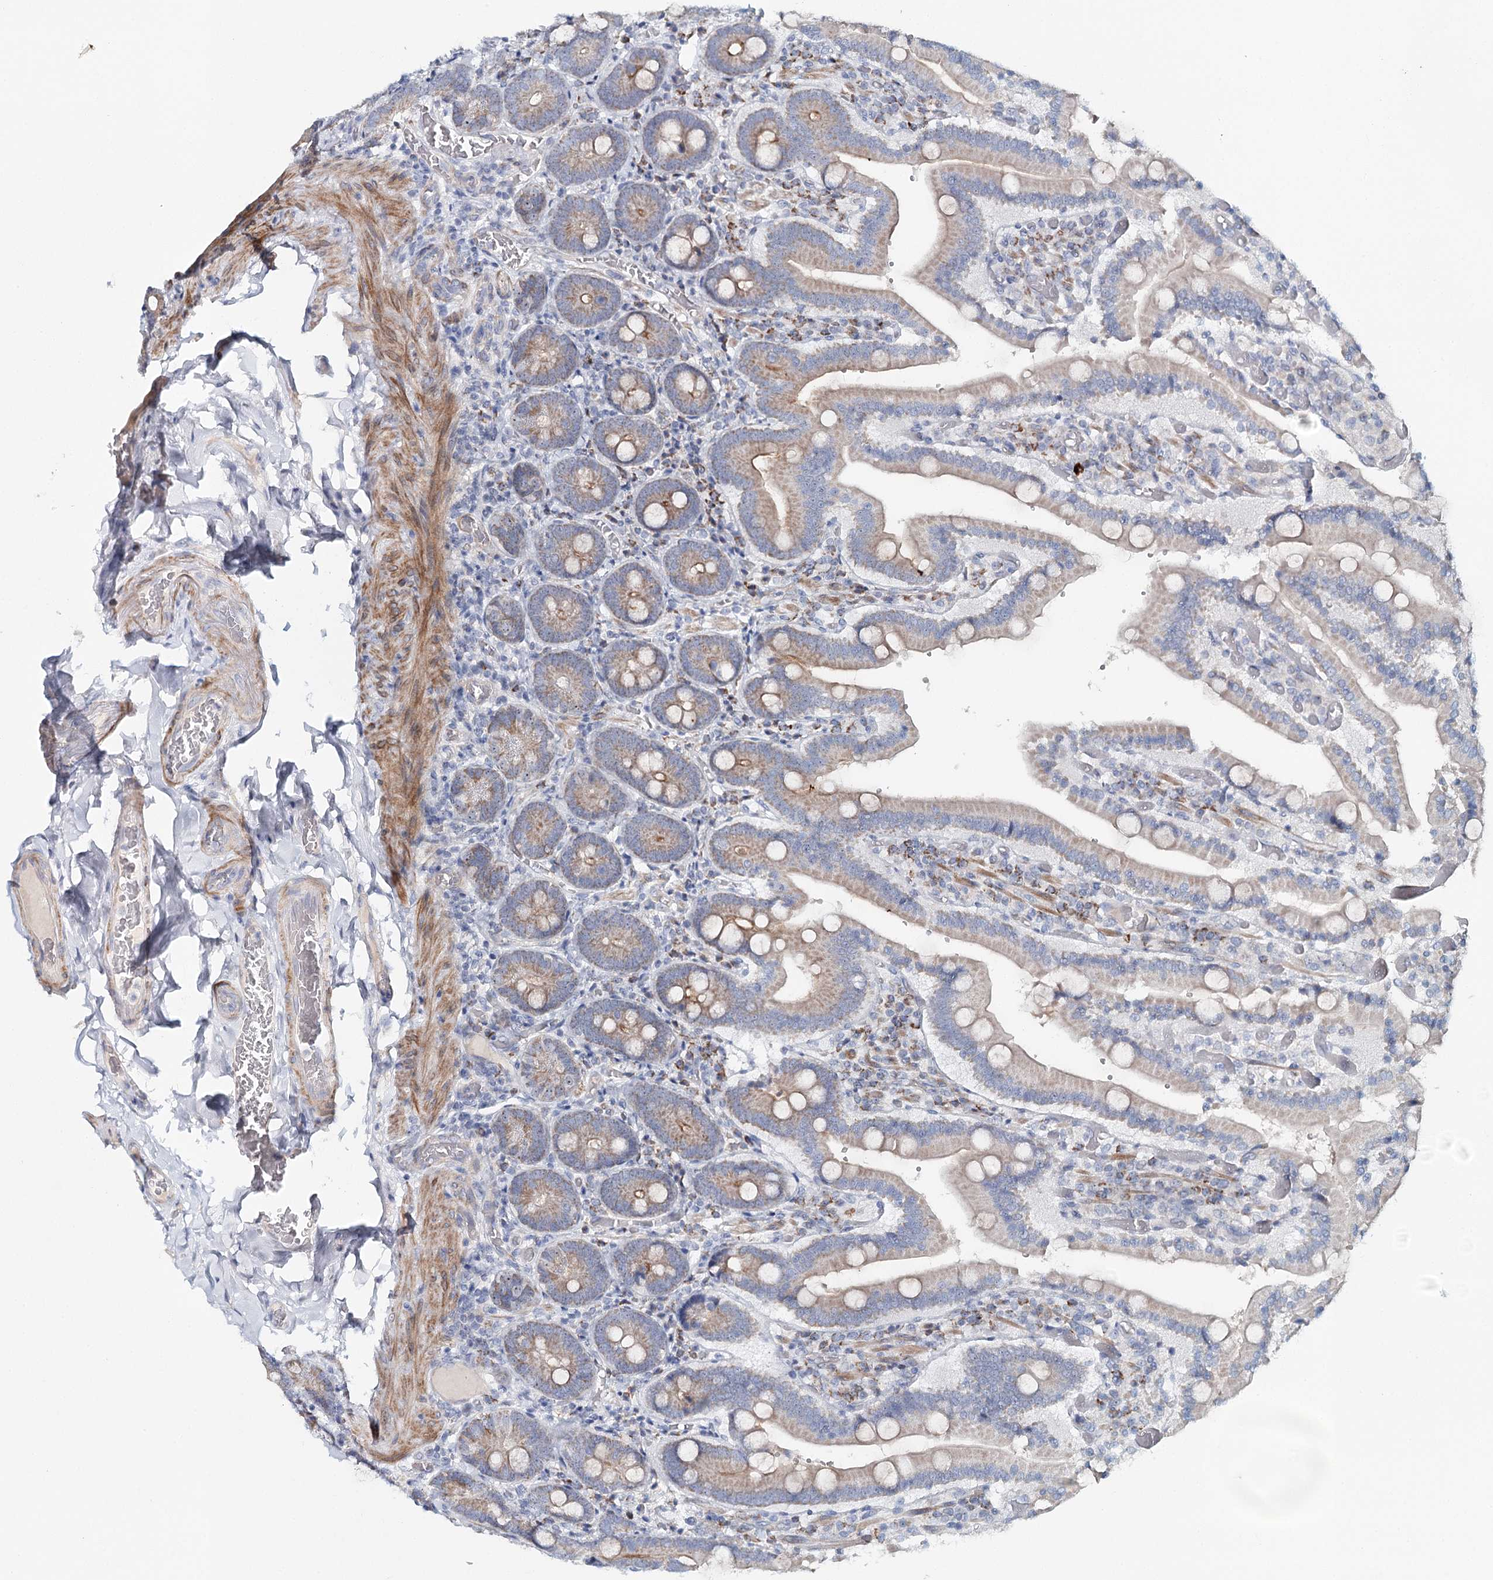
{"staining": {"intensity": "moderate", "quantity": ">75%", "location": "cytoplasmic/membranous"}, "tissue": "duodenum", "cell_type": "Glandular cells", "image_type": "normal", "snomed": [{"axis": "morphology", "description": "Normal tissue, NOS"}, {"axis": "topography", "description": "Duodenum"}], "caption": "Immunohistochemistry (IHC) image of unremarkable duodenum: duodenum stained using IHC demonstrates medium levels of moderate protein expression localized specifically in the cytoplasmic/membranous of glandular cells, appearing as a cytoplasmic/membranous brown color.", "gene": "RBM43", "patient": {"sex": "female", "age": 62}}